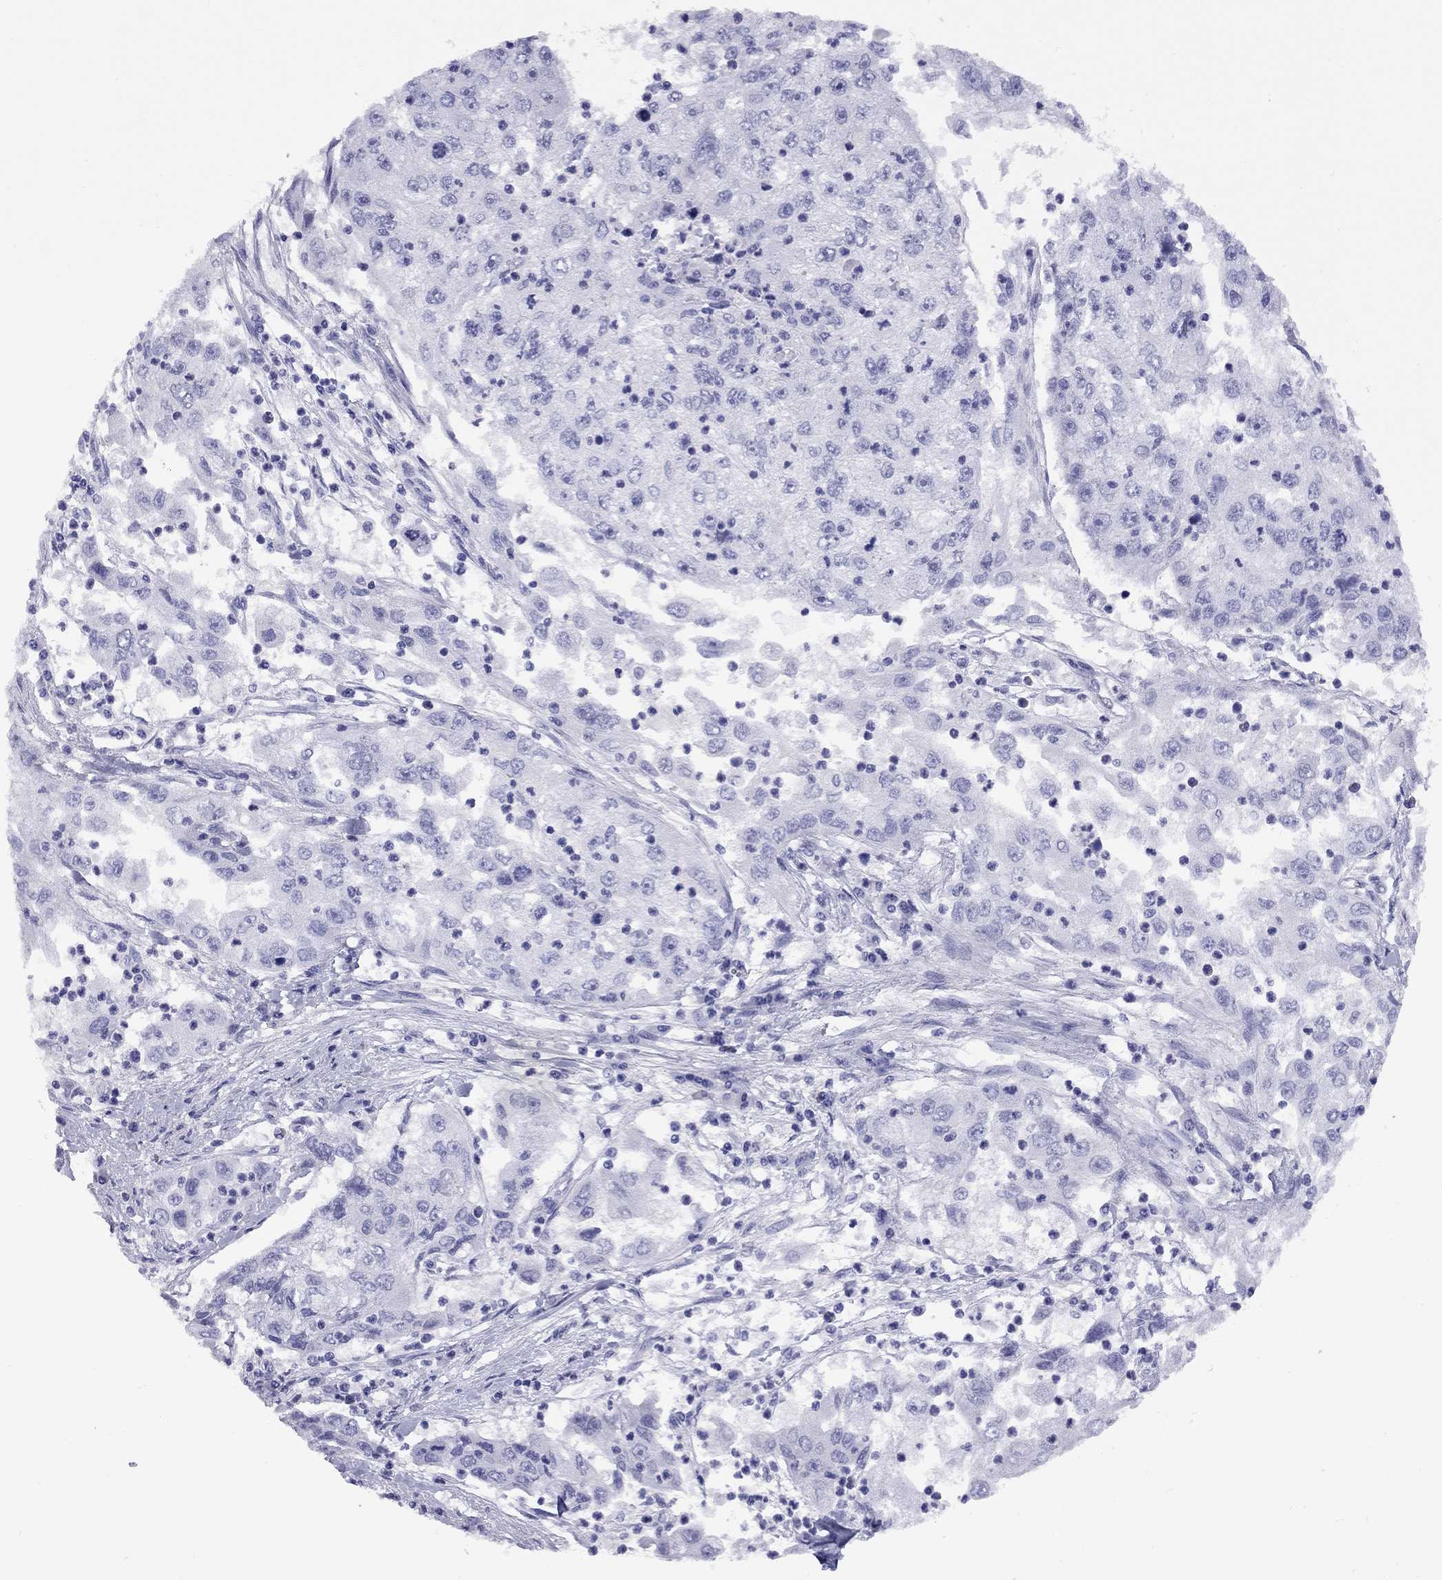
{"staining": {"intensity": "negative", "quantity": "none", "location": "none"}, "tissue": "cervical cancer", "cell_type": "Tumor cells", "image_type": "cancer", "snomed": [{"axis": "morphology", "description": "Squamous cell carcinoma, NOS"}, {"axis": "topography", "description": "Cervix"}], "caption": "The photomicrograph reveals no significant staining in tumor cells of cervical squamous cell carcinoma.", "gene": "FSCN3", "patient": {"sex": "female", "age": 36}}